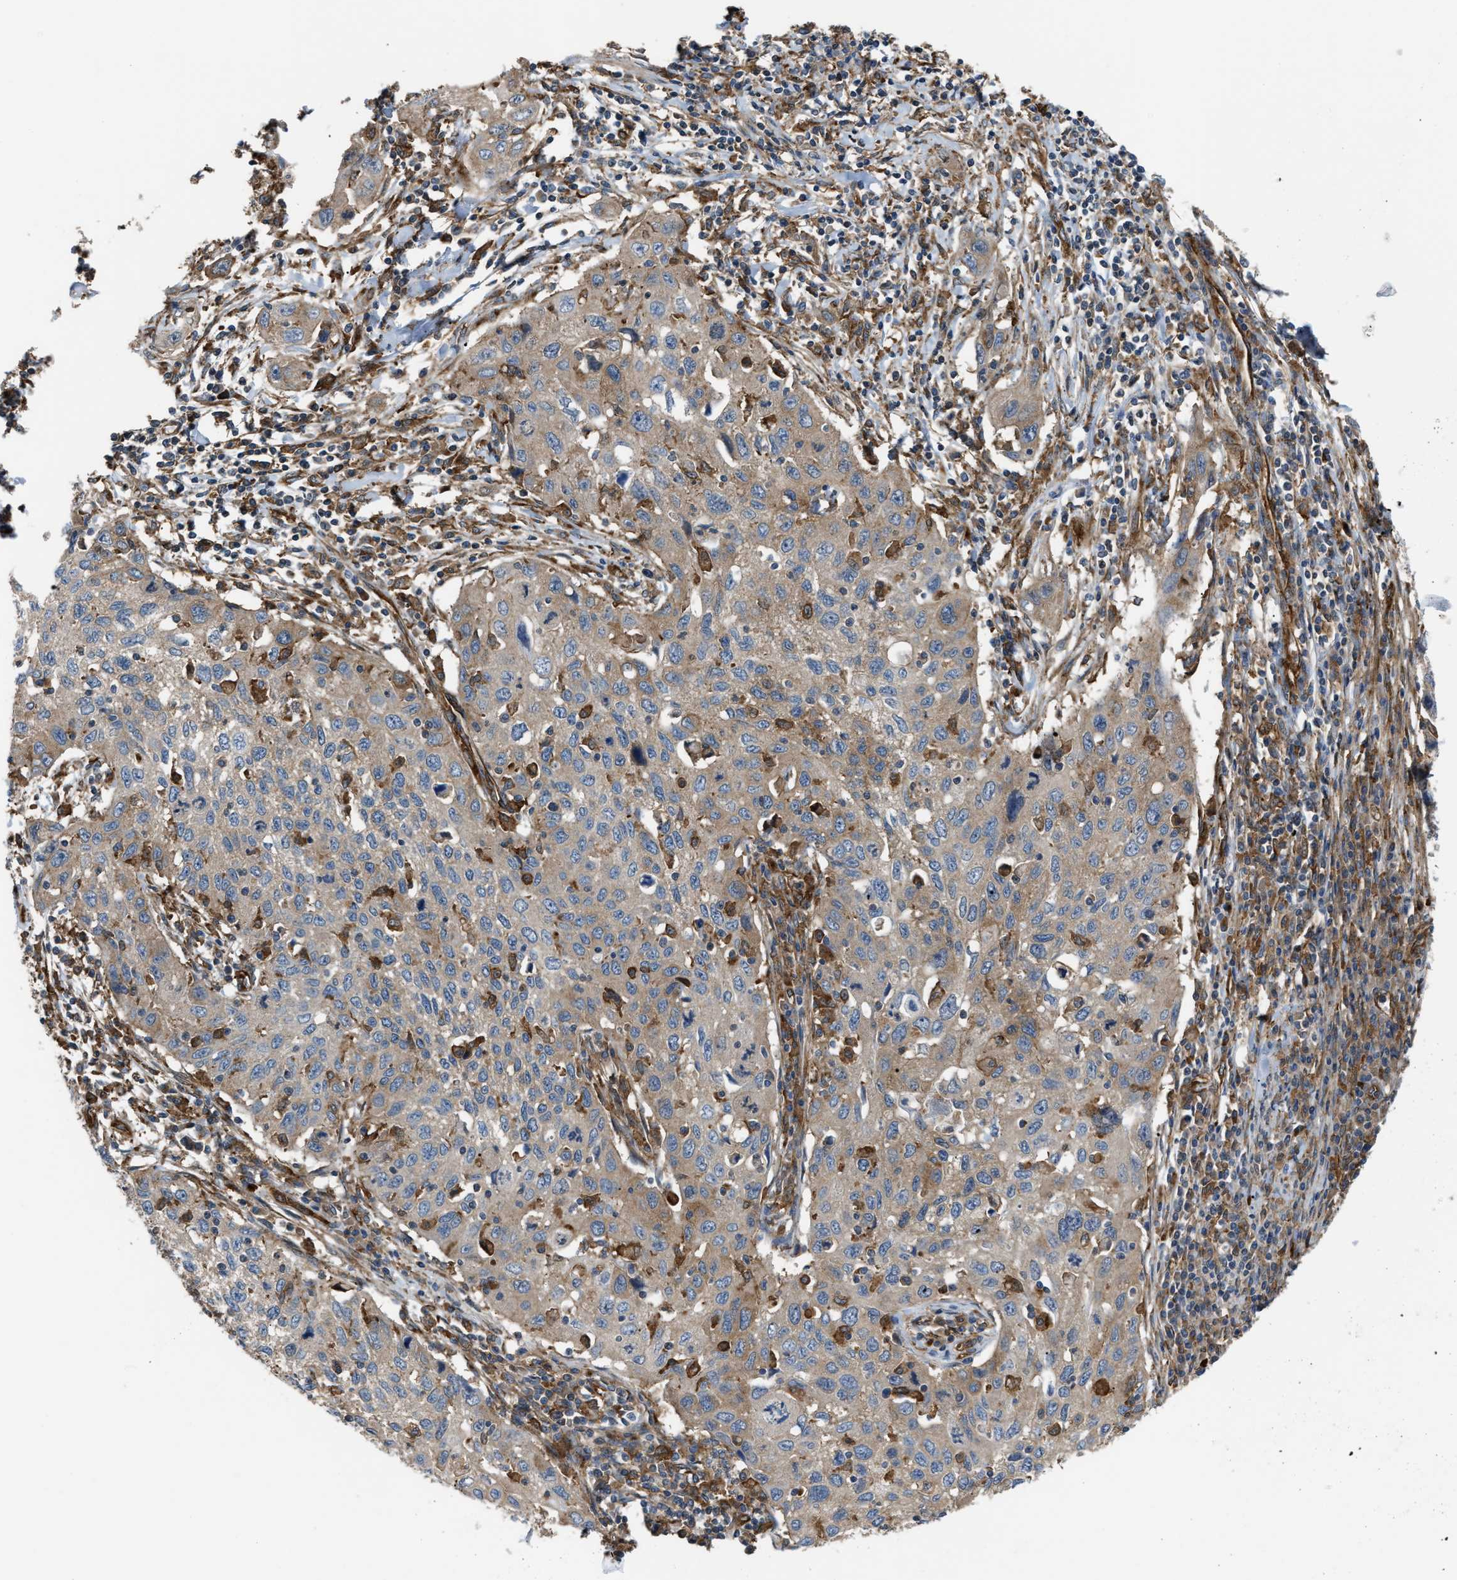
{"staining": {"intensity": "moderate", "quantity": ">75%", "location": "cytoplasmic/membranous"}, "tissue": "cervical cancer", "cell_type": "Tumor cells", "image_type": "cancer", "snomed": [{"axis": "morphology", "description": "Squamous cell carcinoma, NOS"}, {"axis": "topography", "description": "Cervix"}], "caption": "Immunohistochemical staining of human cervical squamous cell carcinoma reveals medium levels of moderate cytoplasmic/membranous protein staining in approximately >75% of tumor cells. (Stains: DAB in brown, nuclei in blue, Microscopy: brightfield microscopy at high magnification).", "gene": "PICALM", "patient": {"sex": "female", "age": 53}}